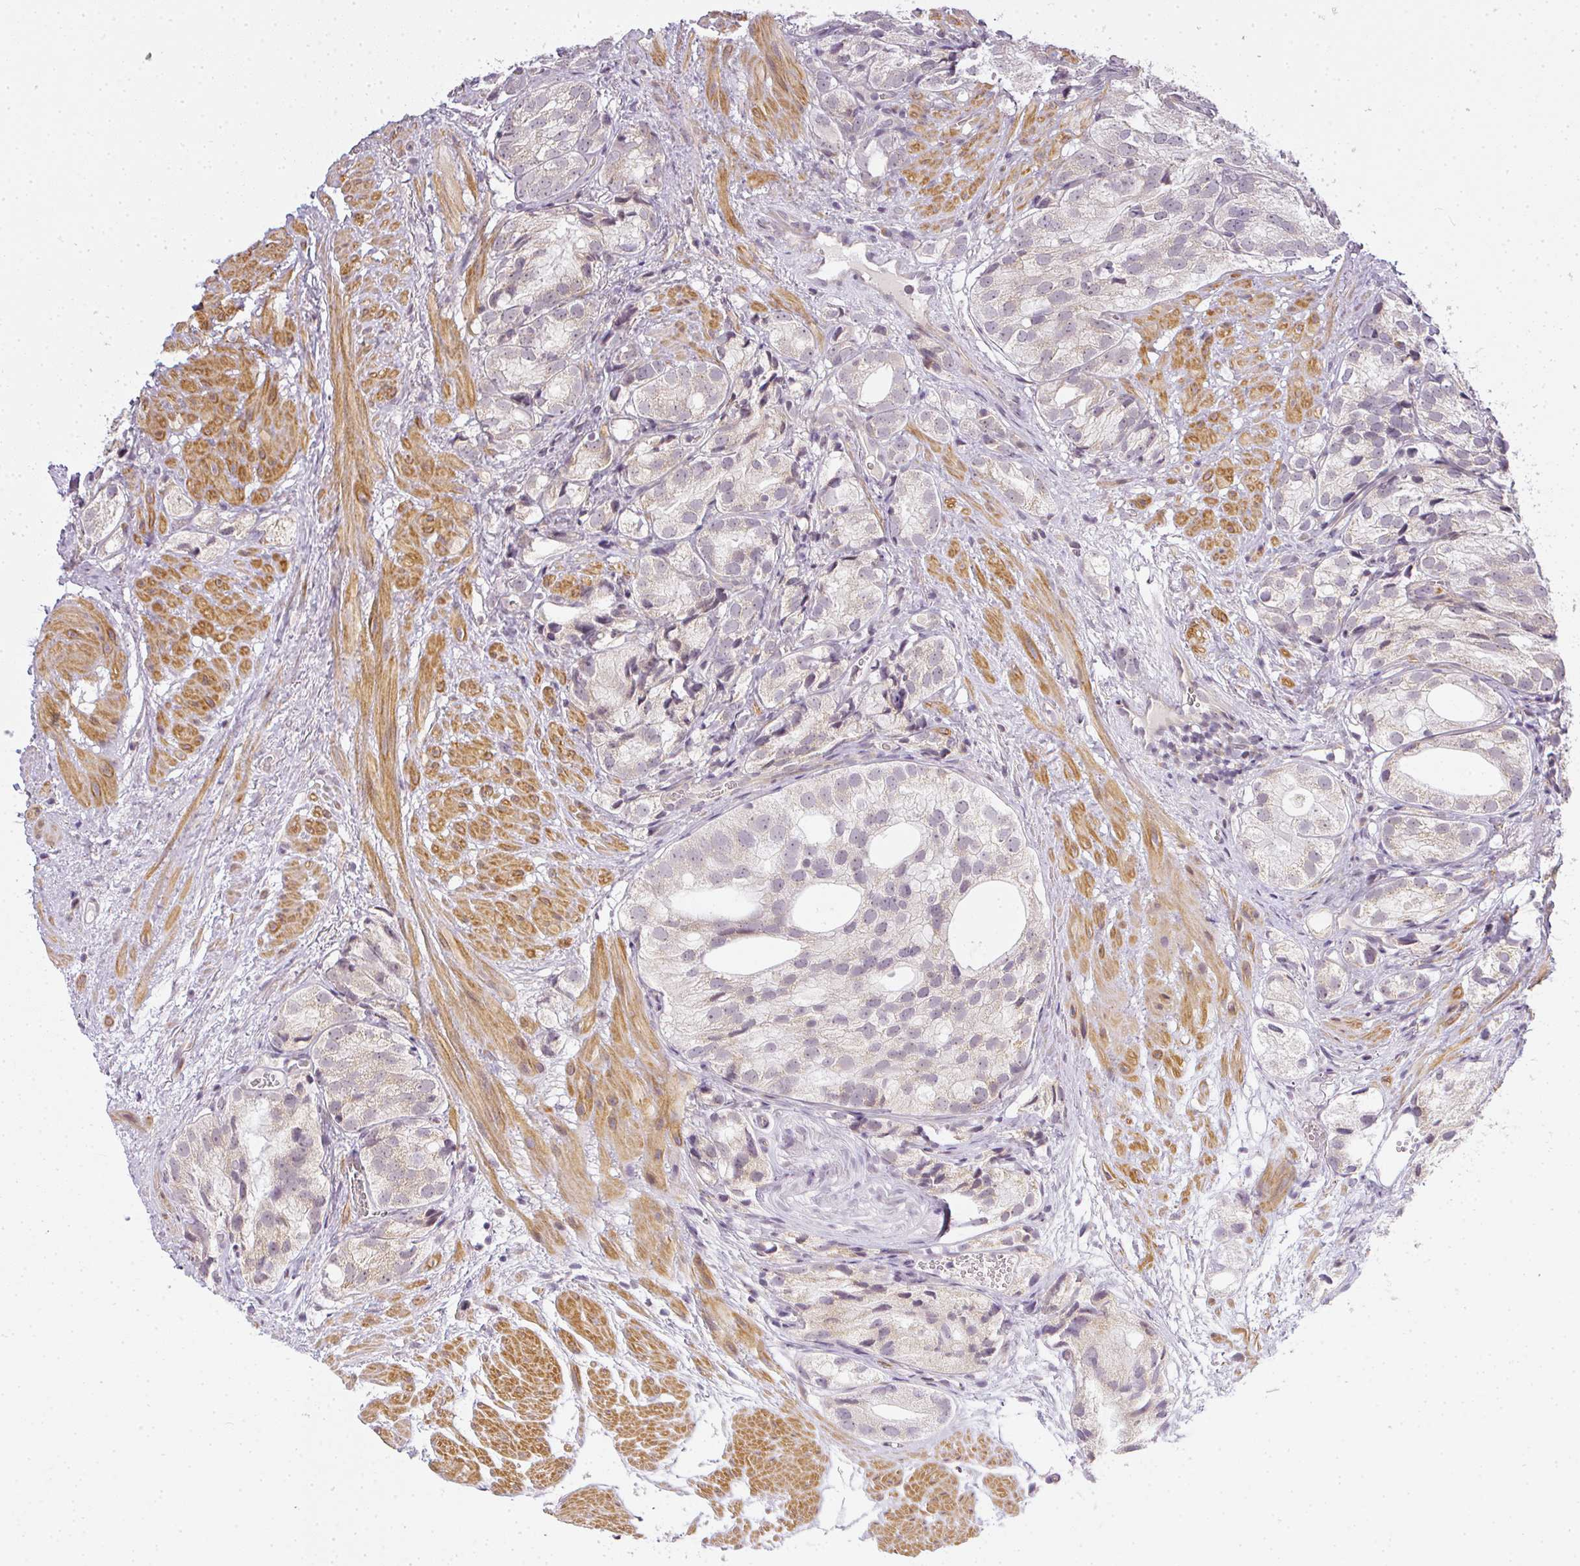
{"staining": {"intensity": "weak", "quantity": "<25%", "location": "cytoplasmic/membranous"}, "tissue": "prostate cancer", "cell_type": "Tumor cells", "image_type": "cancer", "snomed": [{"axis": "morphology", "description": "Adenocarcinoma, High grade"}, {"axis": "topography", "description": "Prostate"}], "caption": "IHC photomicrograph of neoplastic tissue: human prostate cancer (adenocarcinoma (high-grade)) stained with DAB (3,3'-diaminobenzidine) displays no significant protein expression in tumor cells.", "gene": "MED19", "patient": {"sex": "male", "age": 82}}